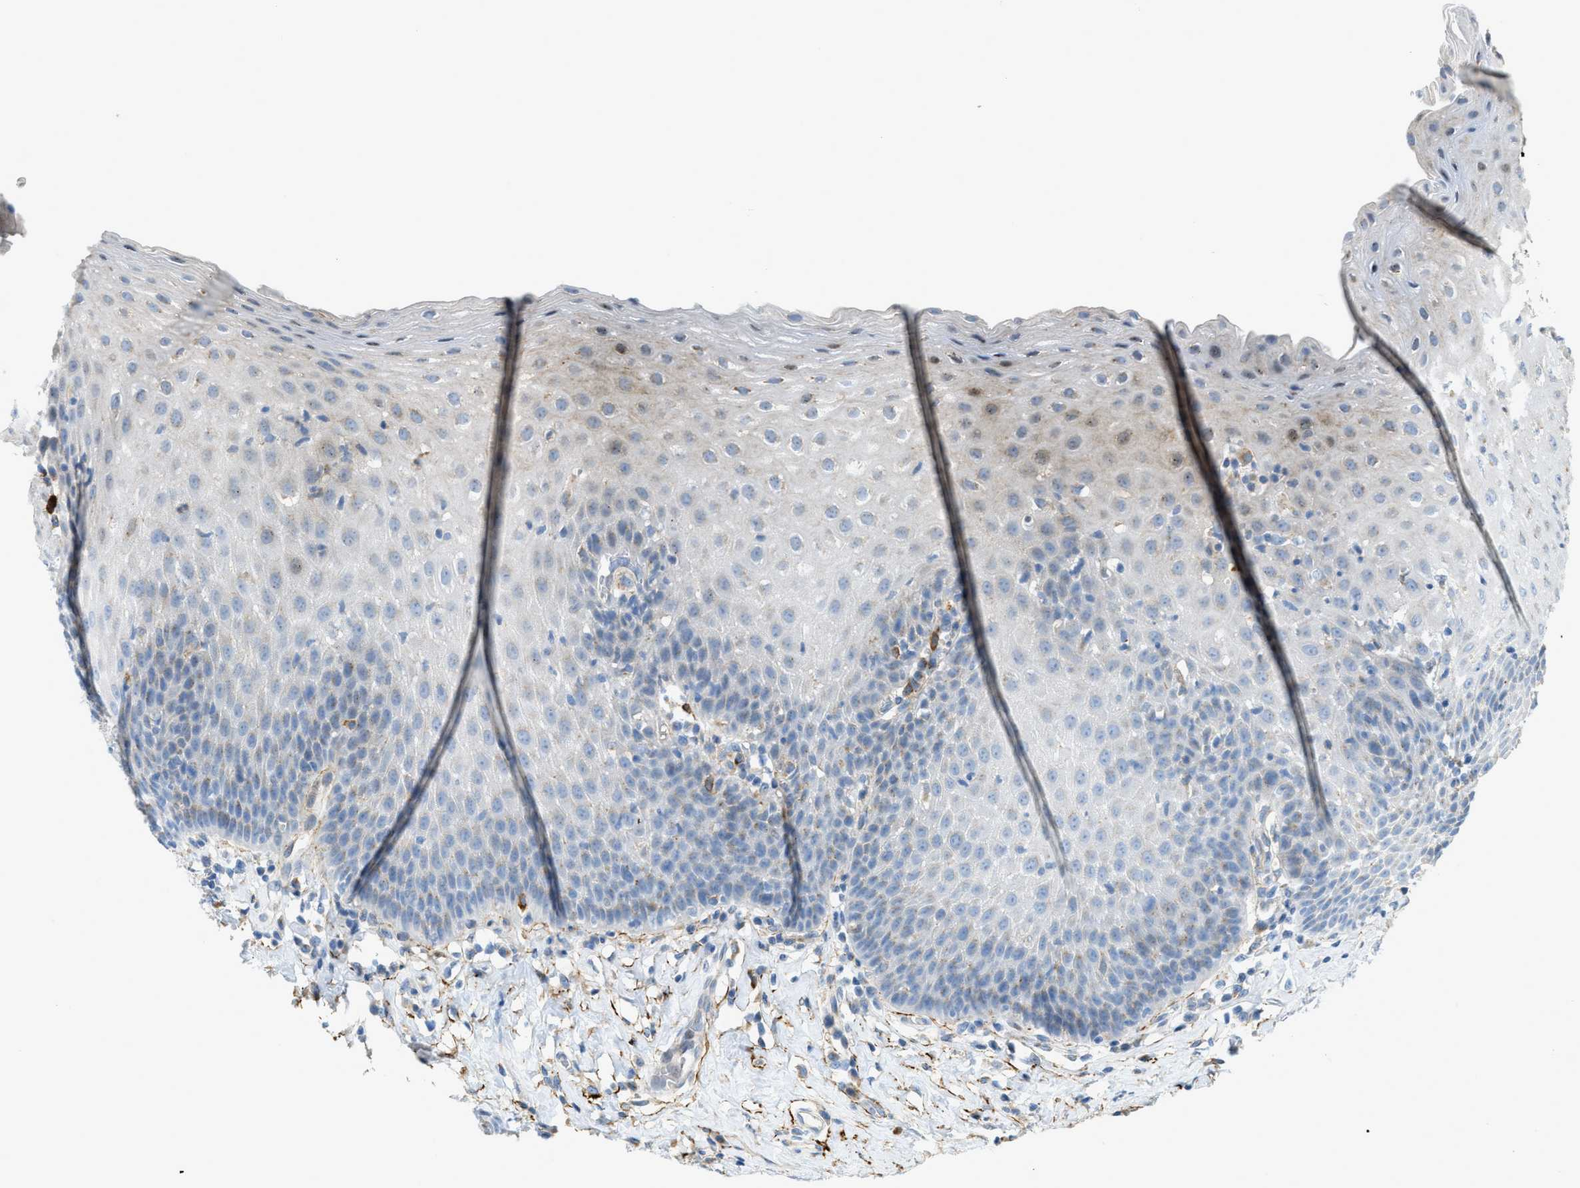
{"staining": {"intensity": "weak", "quantity": "<25%", "location": "cytoplasmic/membranous"}, "tissue": "esophagus", "cell_type": "Squamous epithelial cells", "image_type": "normal", "snomed": [{"axis": "morphology", "description": "Normal tissue, NOS"}, {"axis": "topography", "description": "Esophagus"}], "caption": "This is a photomicrograph of immunohistochemistry (IHC) staining of unremarkable esophagus, which shows no expression in squamous epithelial cells. The staining was performed using DAB (3,3'-diaminobenzidine) to visualize the protein expression in brown, while the nuclei were stained in blue with hematoxylin (Magnification: 20x).", "gene": "LMBRD1", "patient": {"sex": "female", "age": 61}}